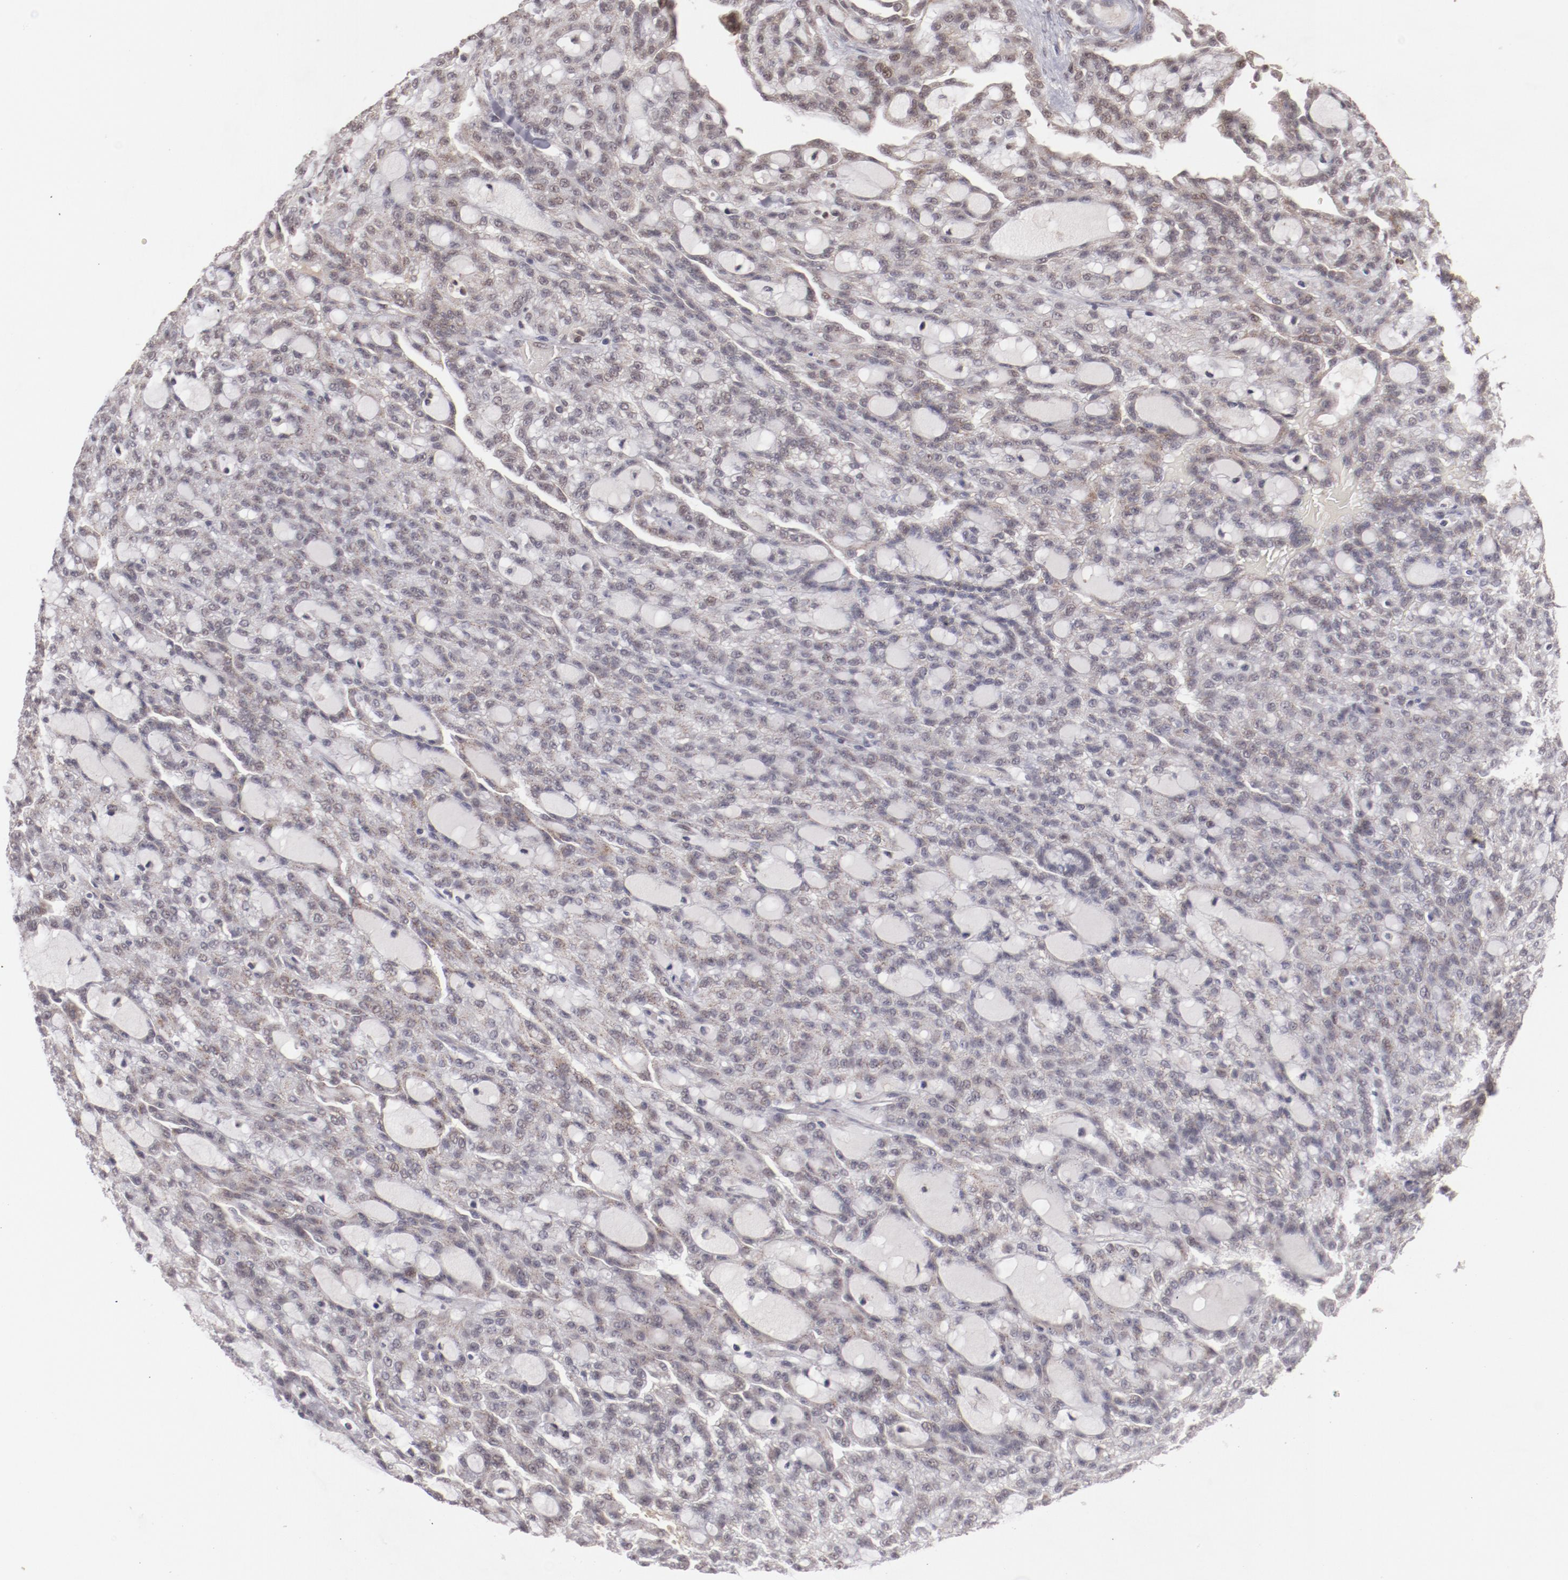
{"staining": {"intensity": "weak", "quantity": "25%-75%", "location": "nuclear"}, "tissue": "renal cancer", "cell_type": "Tumor cells", "image_type": "cancer", "snomed": [{"axis": "morphology", "description": "Adenocarcinoma, NOS"}, {"axis": "topography", "description": "Kidney"}], "caption": "Immunohistochemistry (IHC) photomicrograph of neoplastic tissue: human adenocarcinoma (renal) stained using immunohistochemistry (IHC) reveals low levels of weak protein expression localized specifically in the nuclear of tumor cells, appearing as a nuclear brown color.", "gene": "NFE2", "patient": {"sex": "male", "age": 63}}